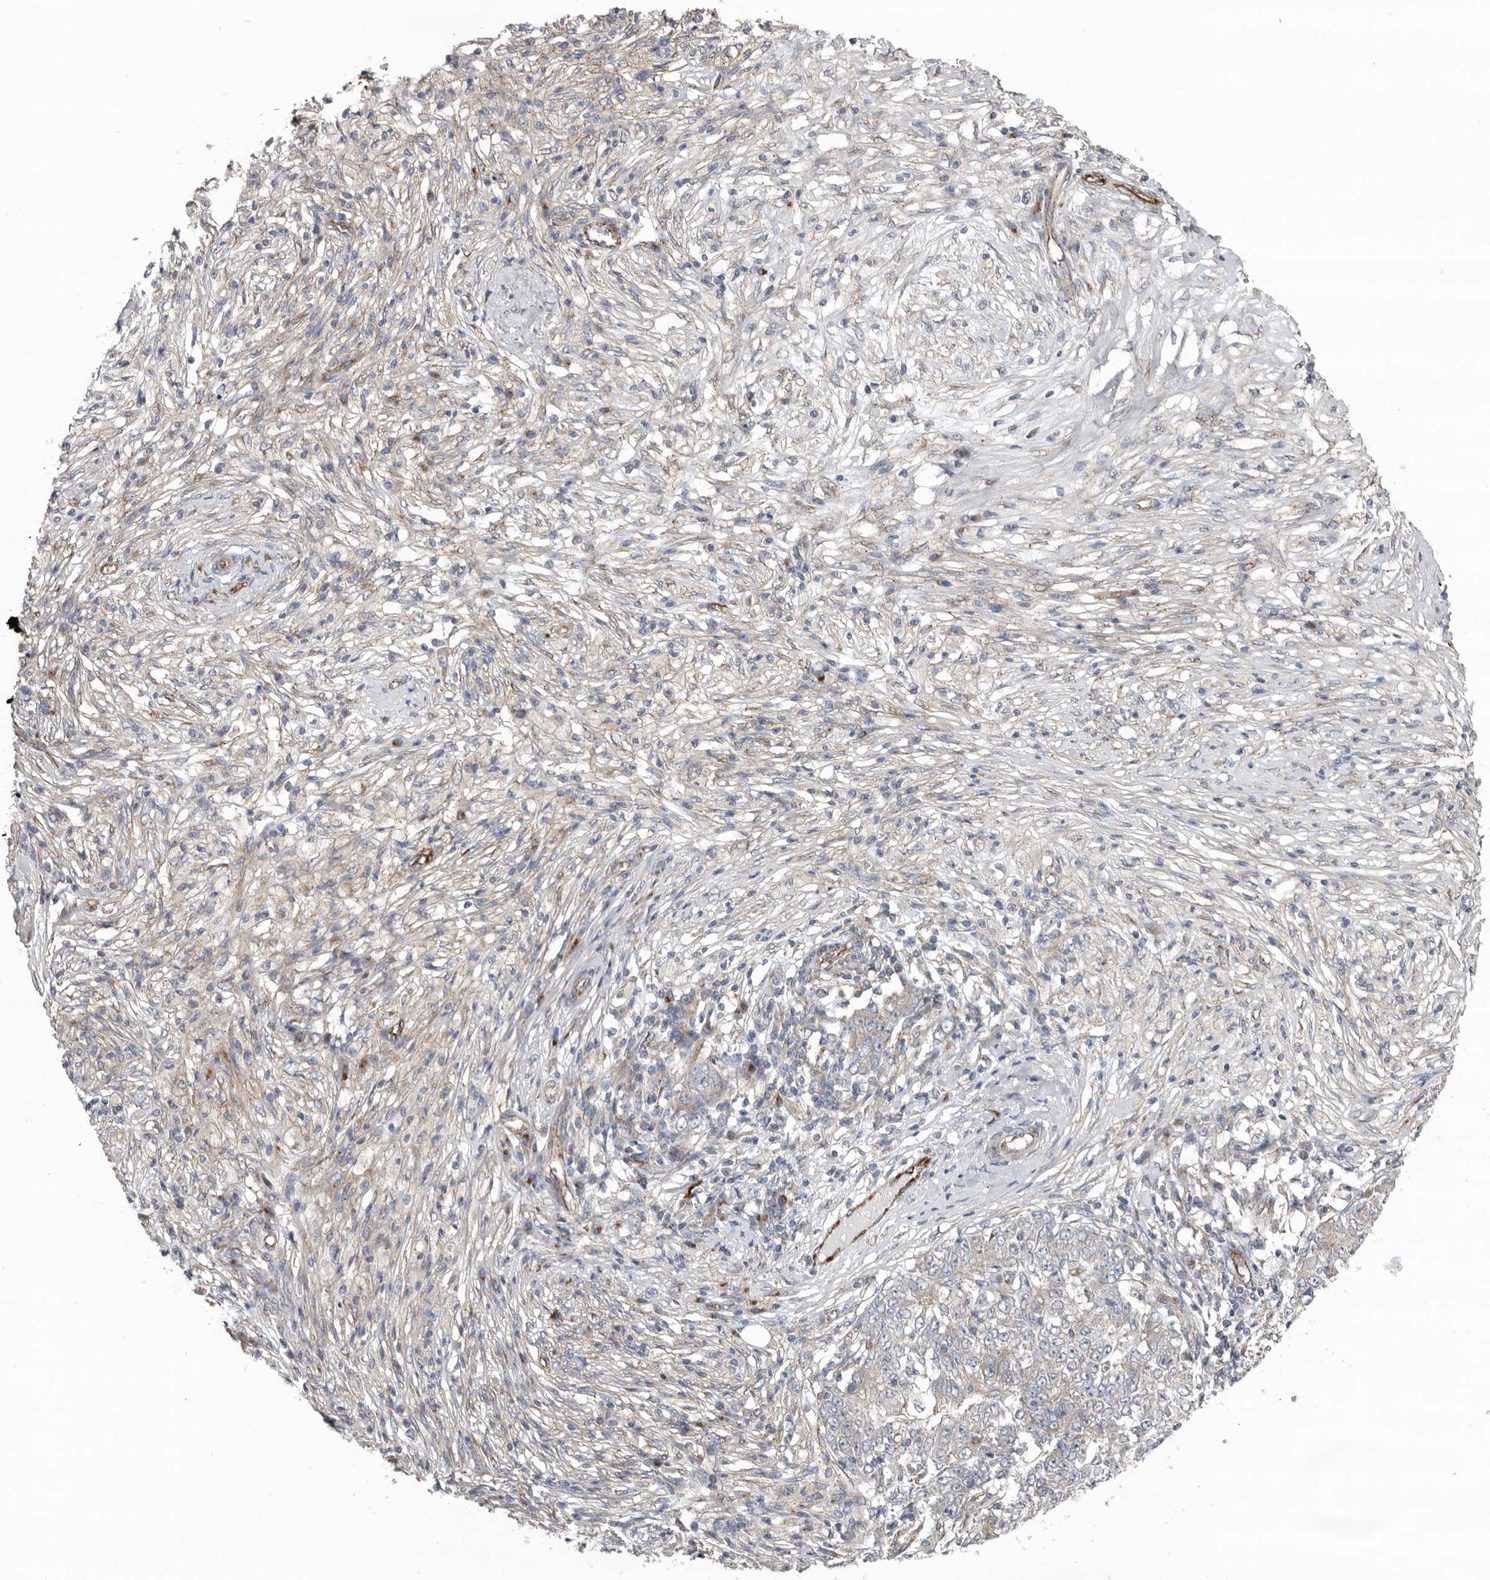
{"staining": {"intensity": "negative", "quantity": "none", "location": "none"}, "tissue": "ovarian cancer", "cell_type": "Tumor cells", "image_type": "cancer", "snomed": [{"axis": "morphology", "description": "Carcinoma, endometroid"}, {"axis": "topography", "description": "Ovary"}], "caption": "Immunohistochemical staining of human endometroid carcinoma (ovarian) reveals no significant positivity in tumor cells.", "gene": "LUZP1", "patient": {"sex": "female", "age": 42}}